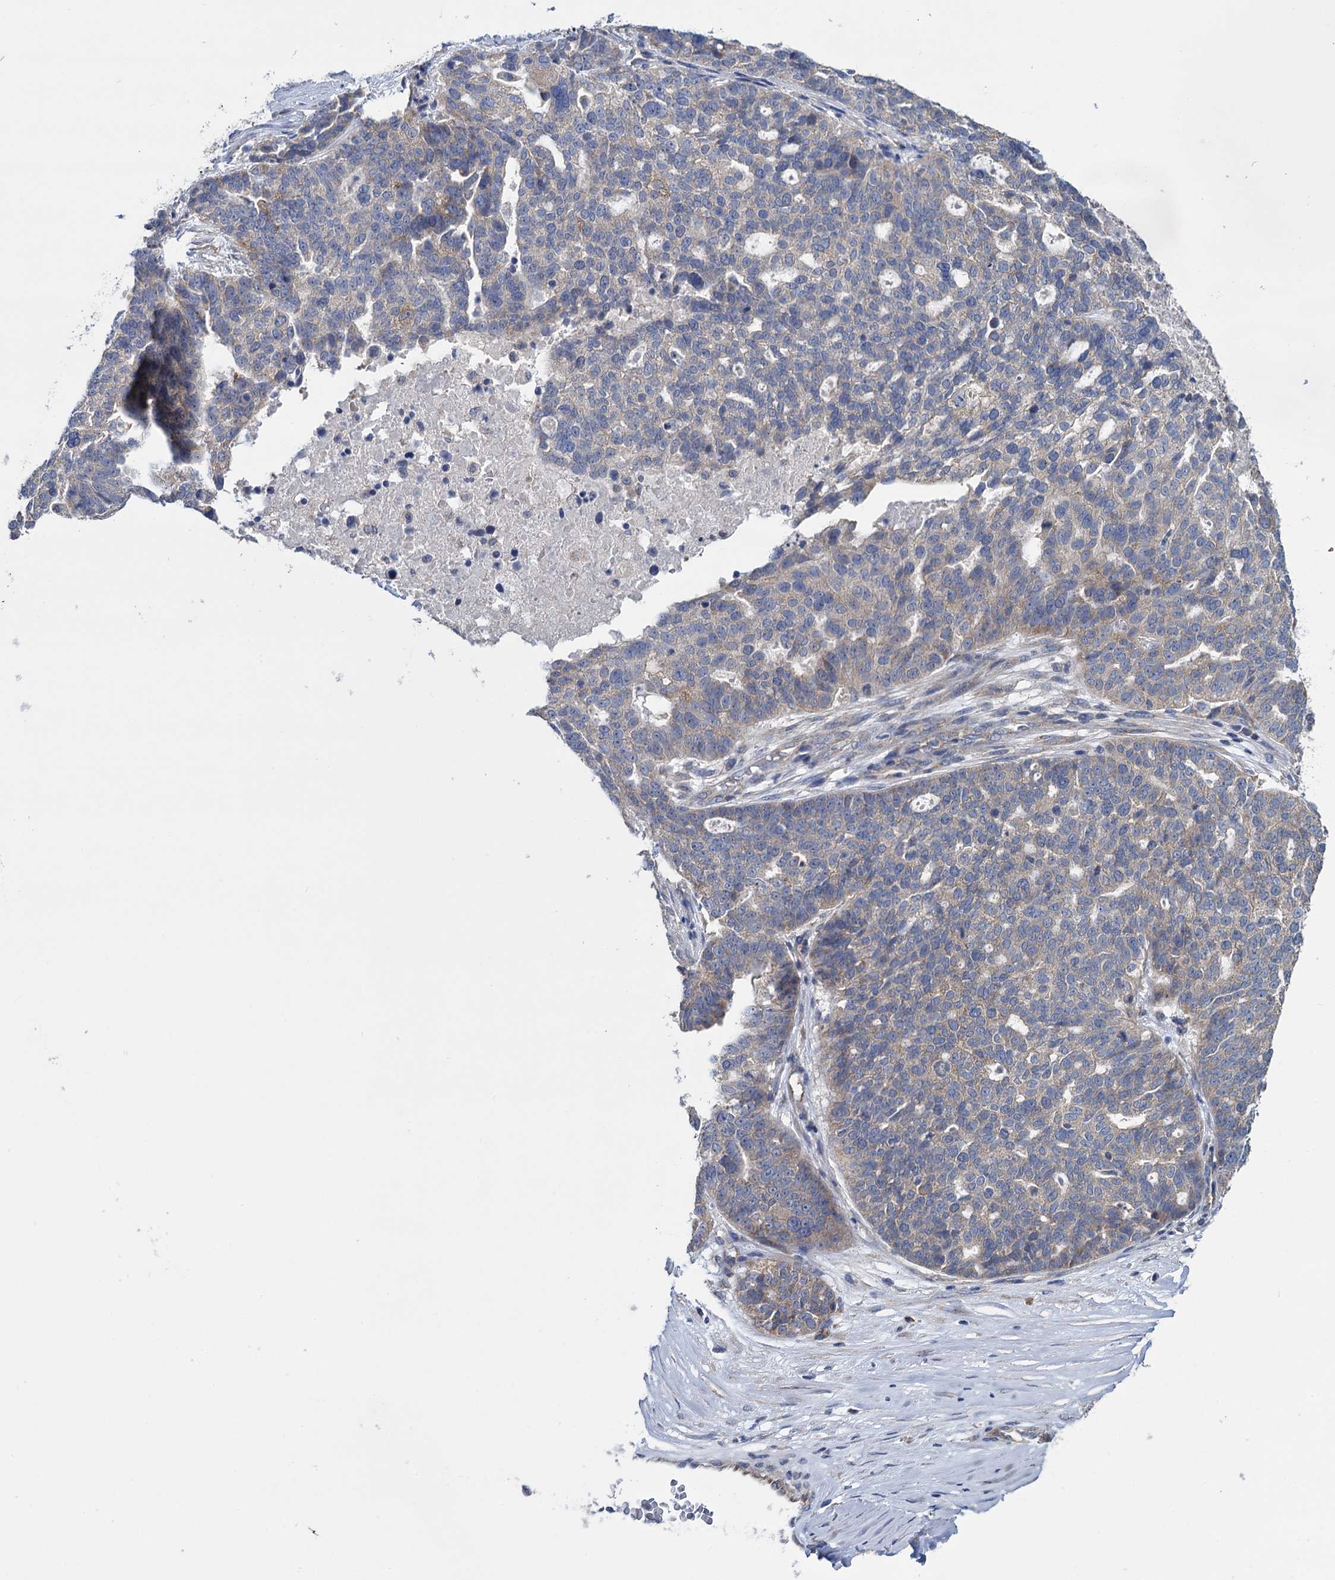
{"staining": {"intensity": "moderate", "quantity": "25%-75%", "location": "cytoplasmic/membranous"}, "tissue": "ovarian cancer", "cell_type": "Tumor cells", "image_type": "cancer", "snomed": [{"axis": "morphology", "description": "Cystadenocarcinoma, serous, NOS"}, {"axis": "topography", "description": "Ovary"}], "caption": "Ovarian cancer stained for a protein (brown) displays moderate cytoplasmic/membranous positive staining in about 25%-75% of tumor cells.", "gene": "GSTM2", "patient": {"sex": "female", "age": 59}}